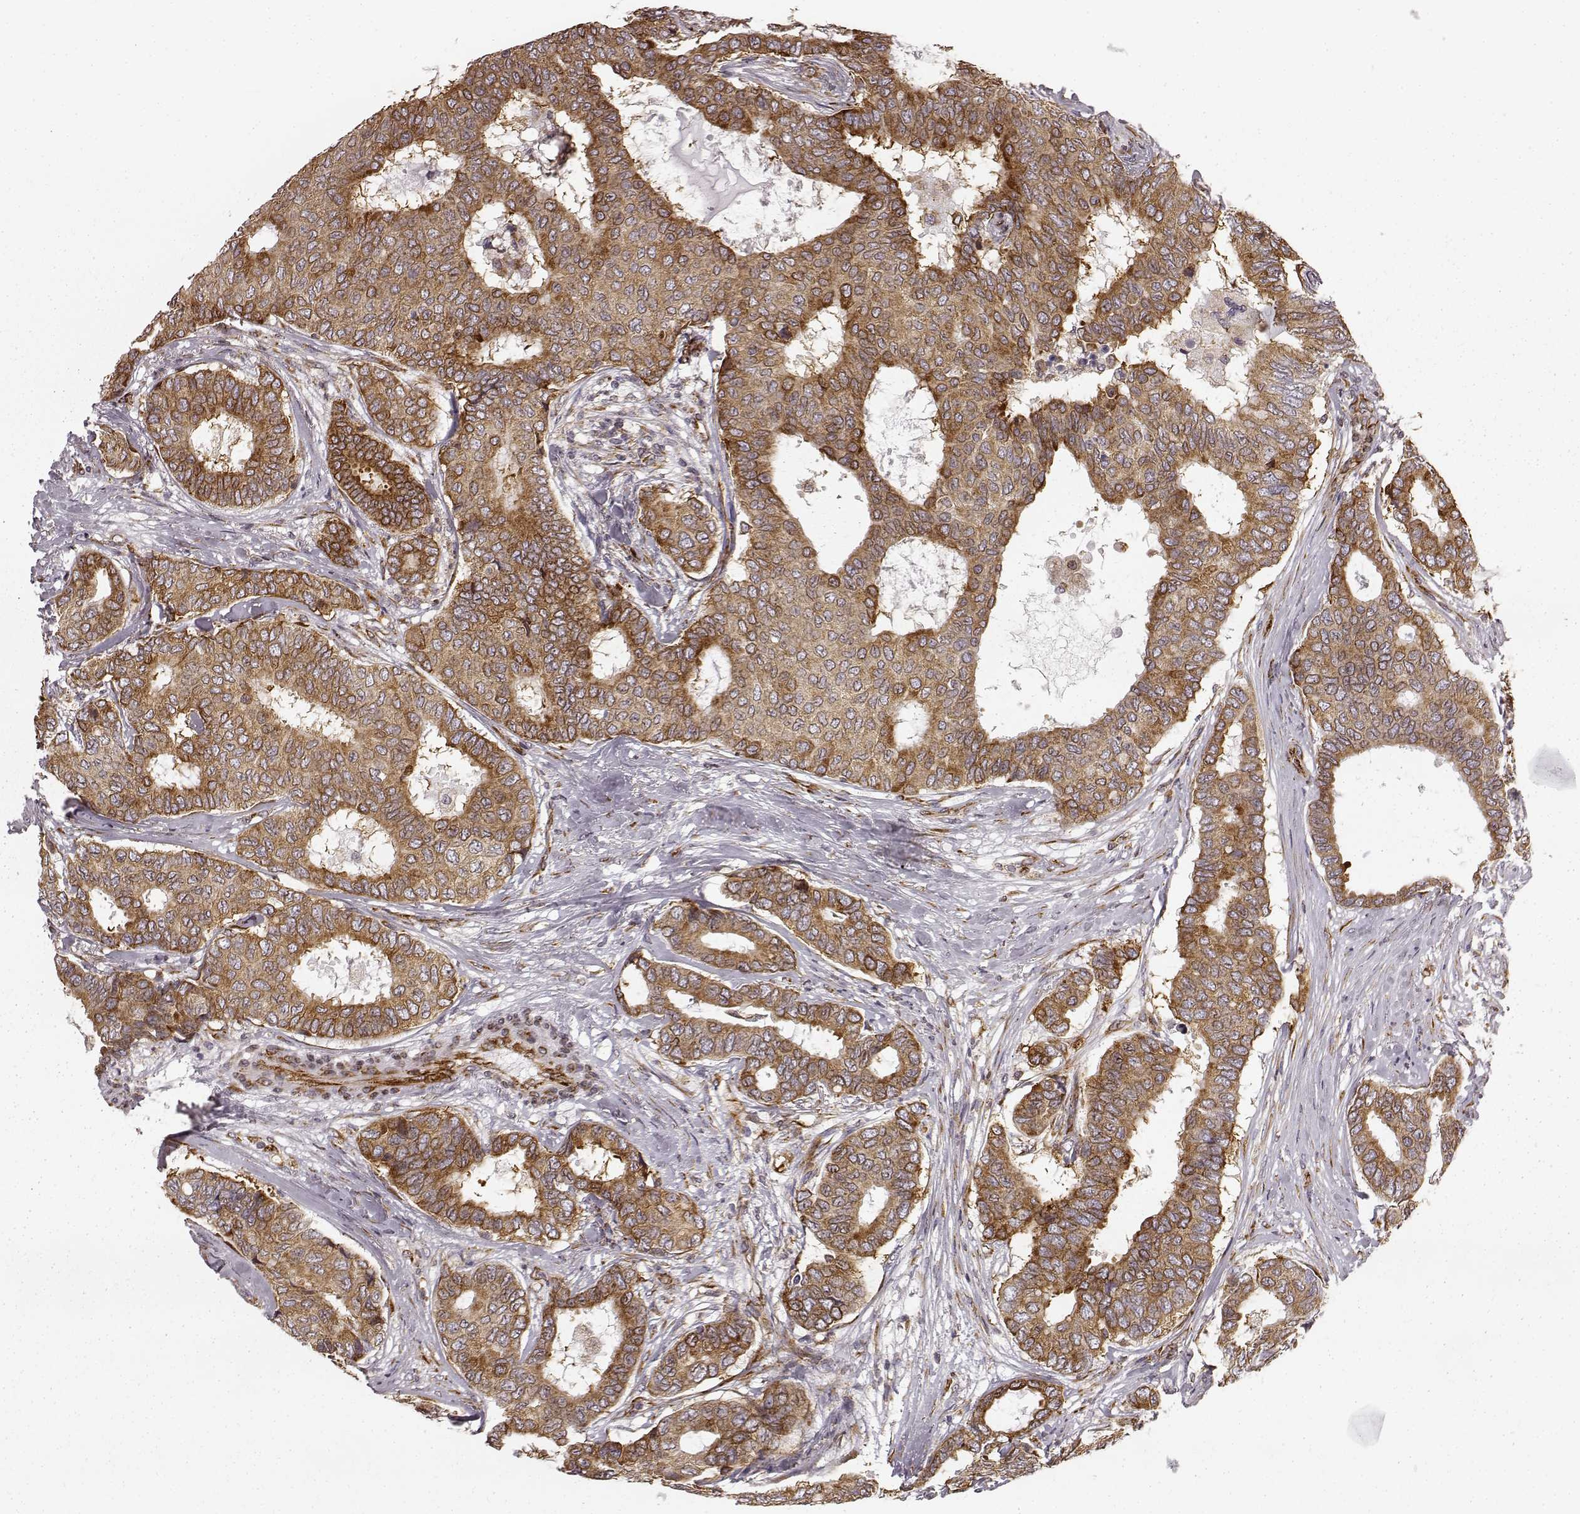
{"staining": {"intensity": "moderate", "quantity": ">75%", "location": "cytoplasmic/membranous"}, "tissue": "breast cancer", "cell_type": "Tumor cells", "image_type": "cancer", "snomed": [{"axis": "morphology", "description": "Duct carcinoma"}, {"axis": "topography", "description": "Breast"}], "caption": "Immunohistochemical staining of breast cancer reveals medium levels of moderate cytoplasmic/membranous protein expression in about >75% of tumor cells.", "gene": "TMEM14A", "patient": {"sex": "female", "age": 75}}